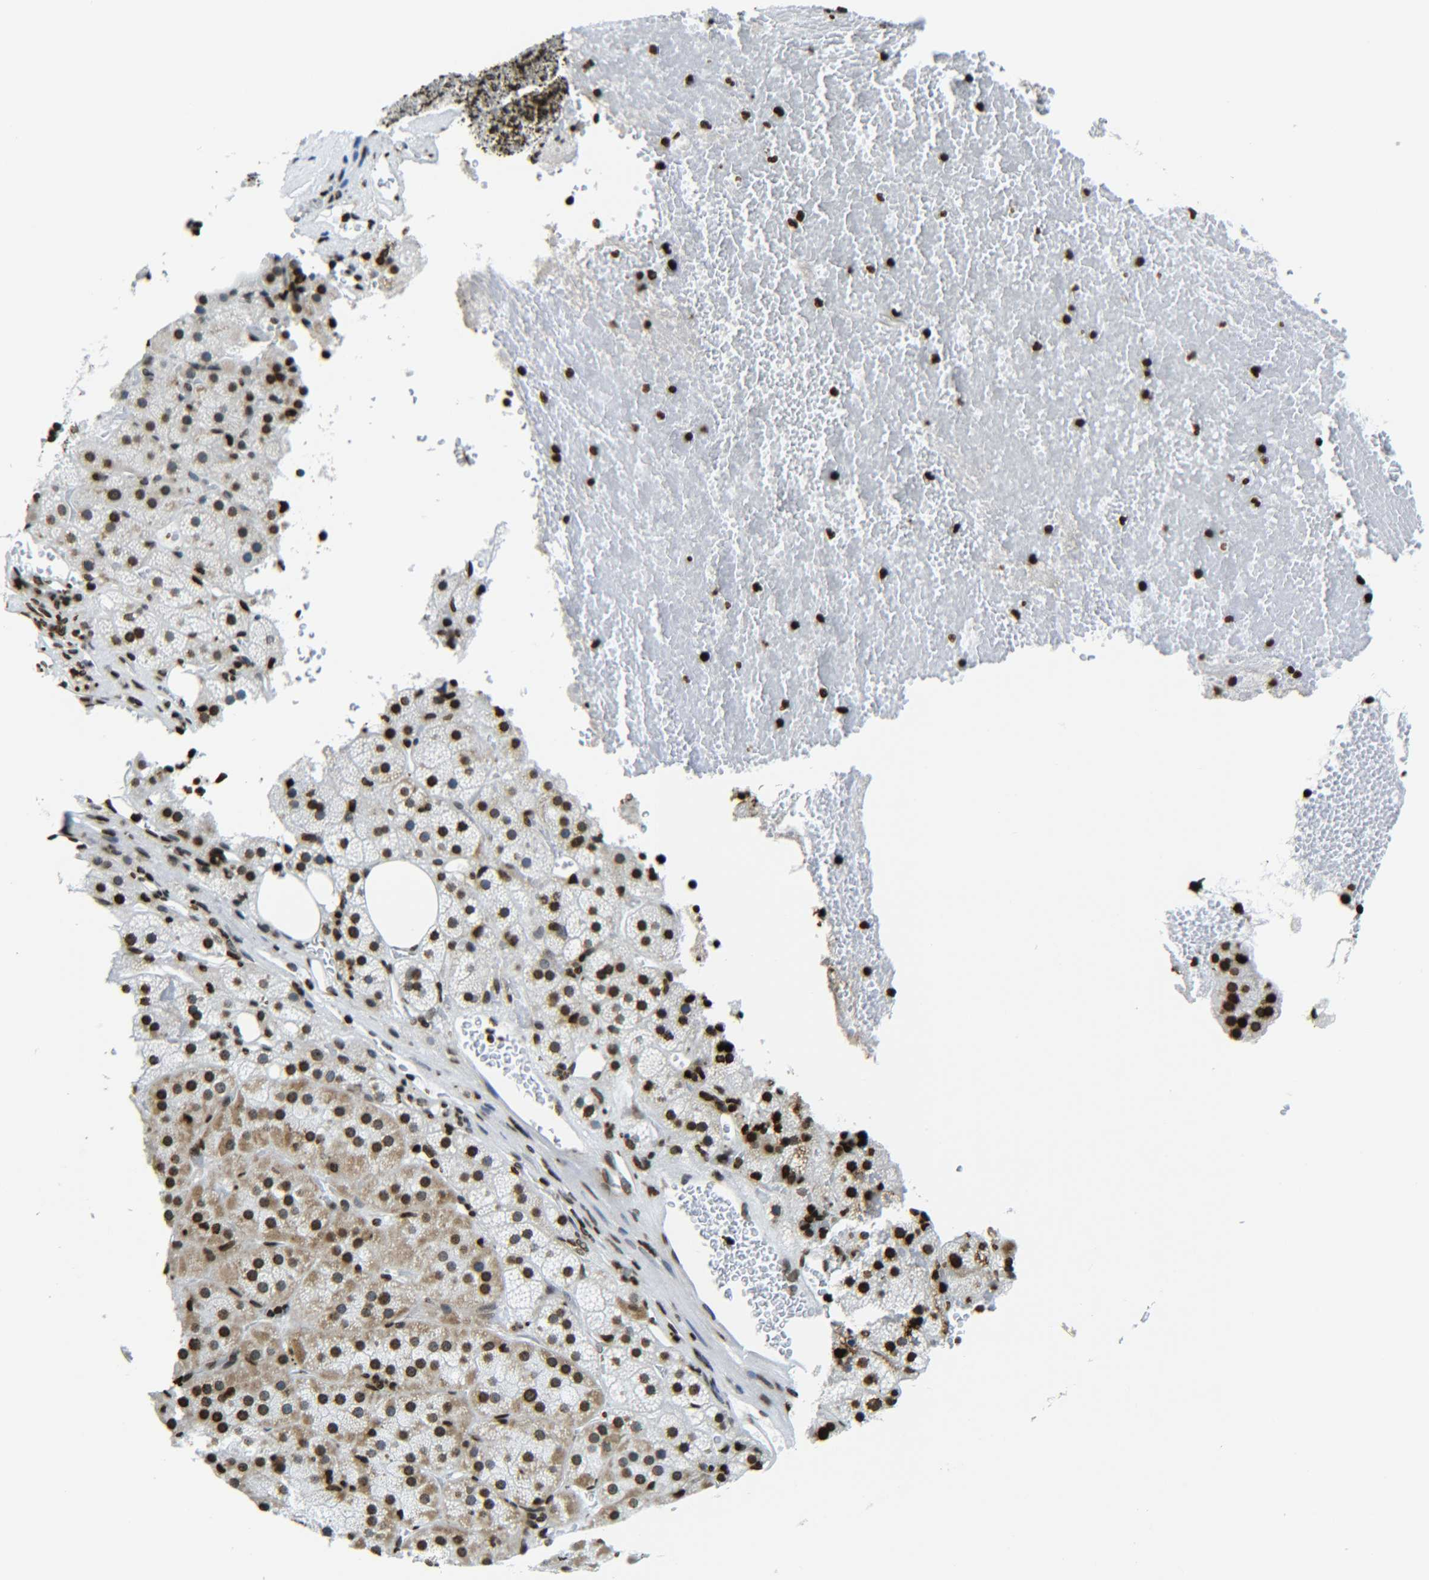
{"staining": {"intensity": "strong", "quantity": ">75%", "location": "nuclear"}, "tissue": "adrenal gland", "cell_type": "Glandular cells", "image_type": "normal", "snomed": [{"axis": "morphology", "description": "Normal tissue, NOS"}, {"axis": "topography", "description": "Adrenal gland"}], "caption": "DAB immunohistochemical staining of benign adrenal gland reveals strong nuclear protein staining in about >75% of glandular cells. (Stains: DAB in brown, nuclei in blue, Microscopy: brightfield microscopy at high magnification).", "gene": "H2AX", "patient": {"sex": "female", "age": 59}}